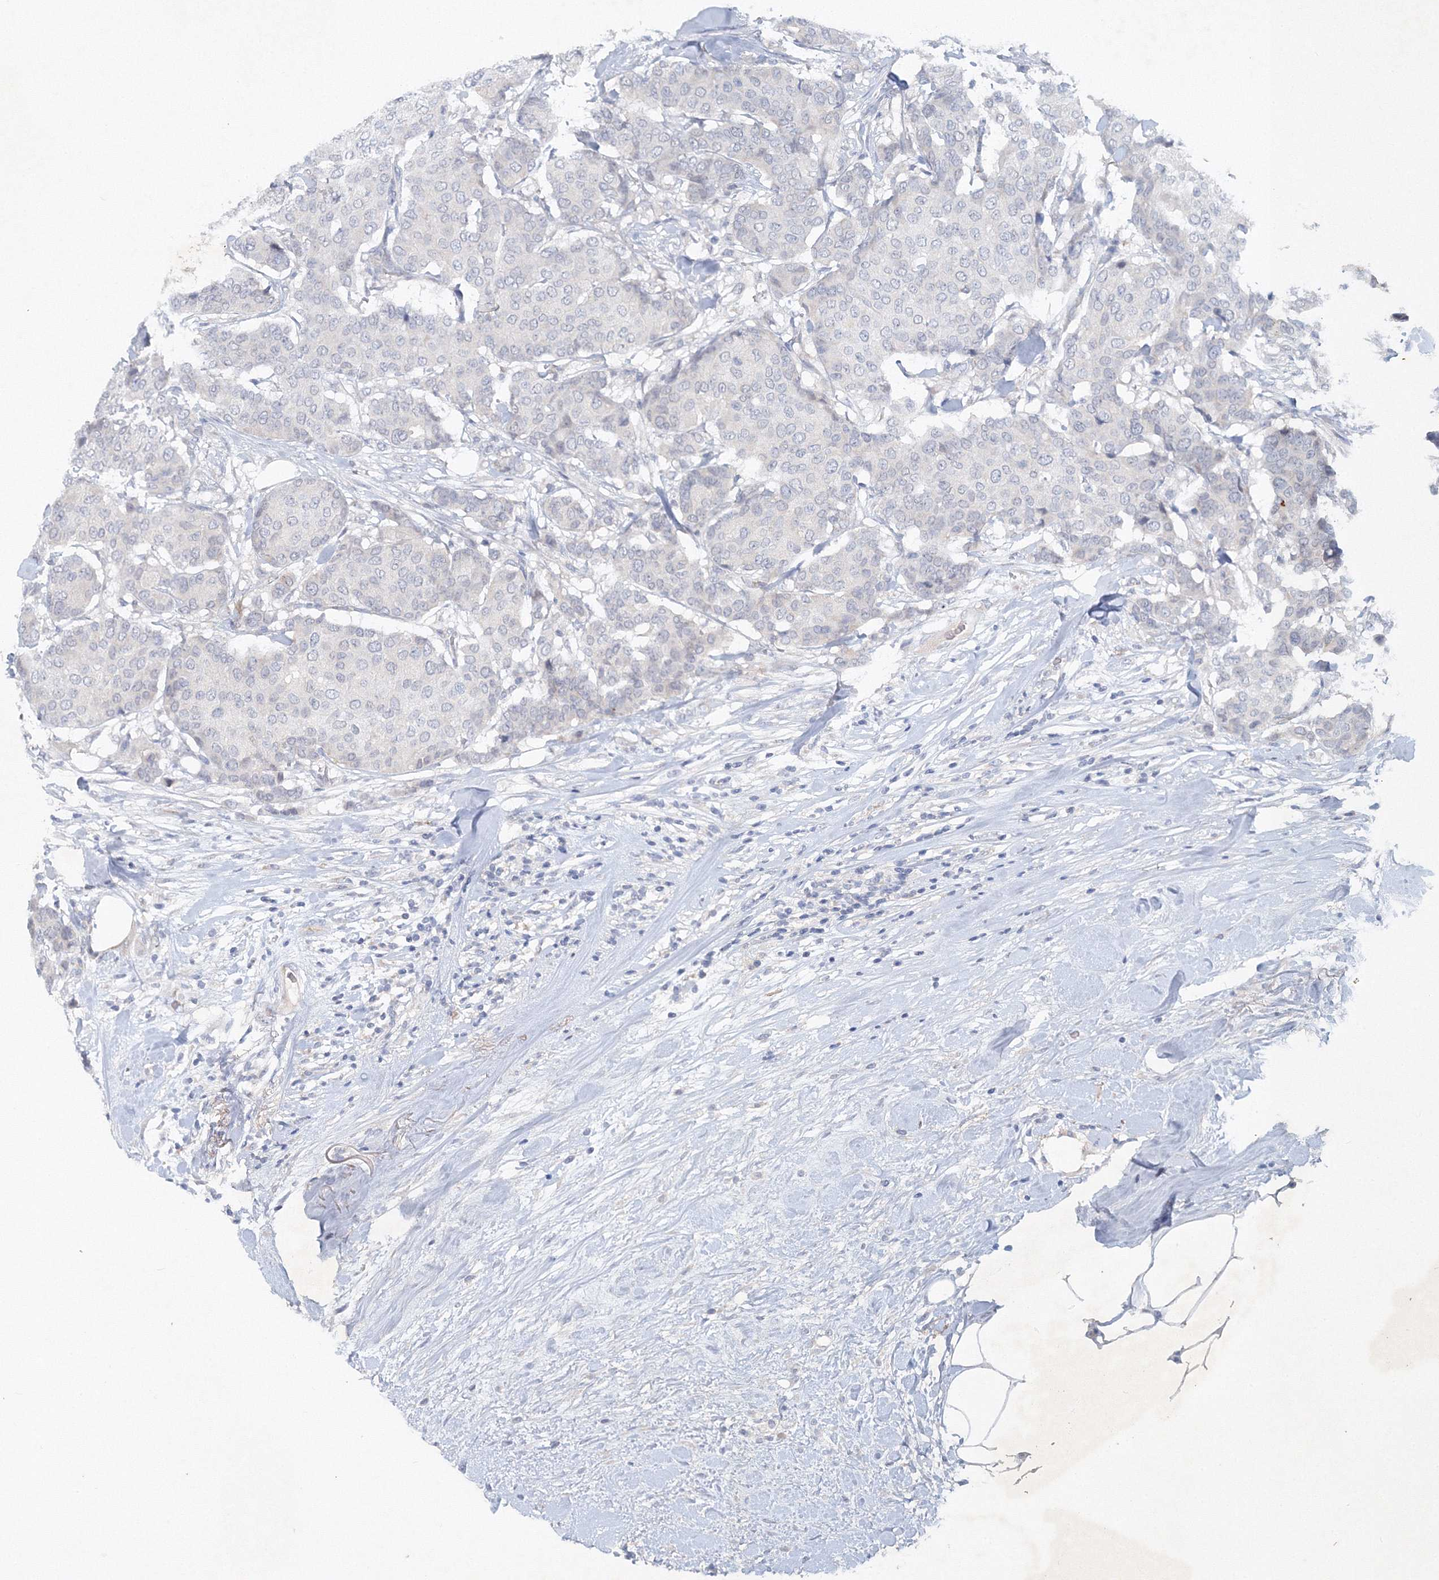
{"staining": {"intensity": "negative", "quantity": "none", "location": "none"}, "tissue": "breast cancer", "cell_type": "Tumor cells", "image_type": "cancer", "snomed": [{"axis": "morphology", "description": "Duct carcinoma"}, {"axis": "topography", "description": "Breast"}], "caption": "An immunohistochemistry photomicrograph of breast cancer (infiltrating ductal carcinoma) is shown. There is no staining in tumor cells of breast cancer (infiltrating ductal carcinoma).", "gene": "SH3BP5", "patient": {"sex": "female", "age": 75}}